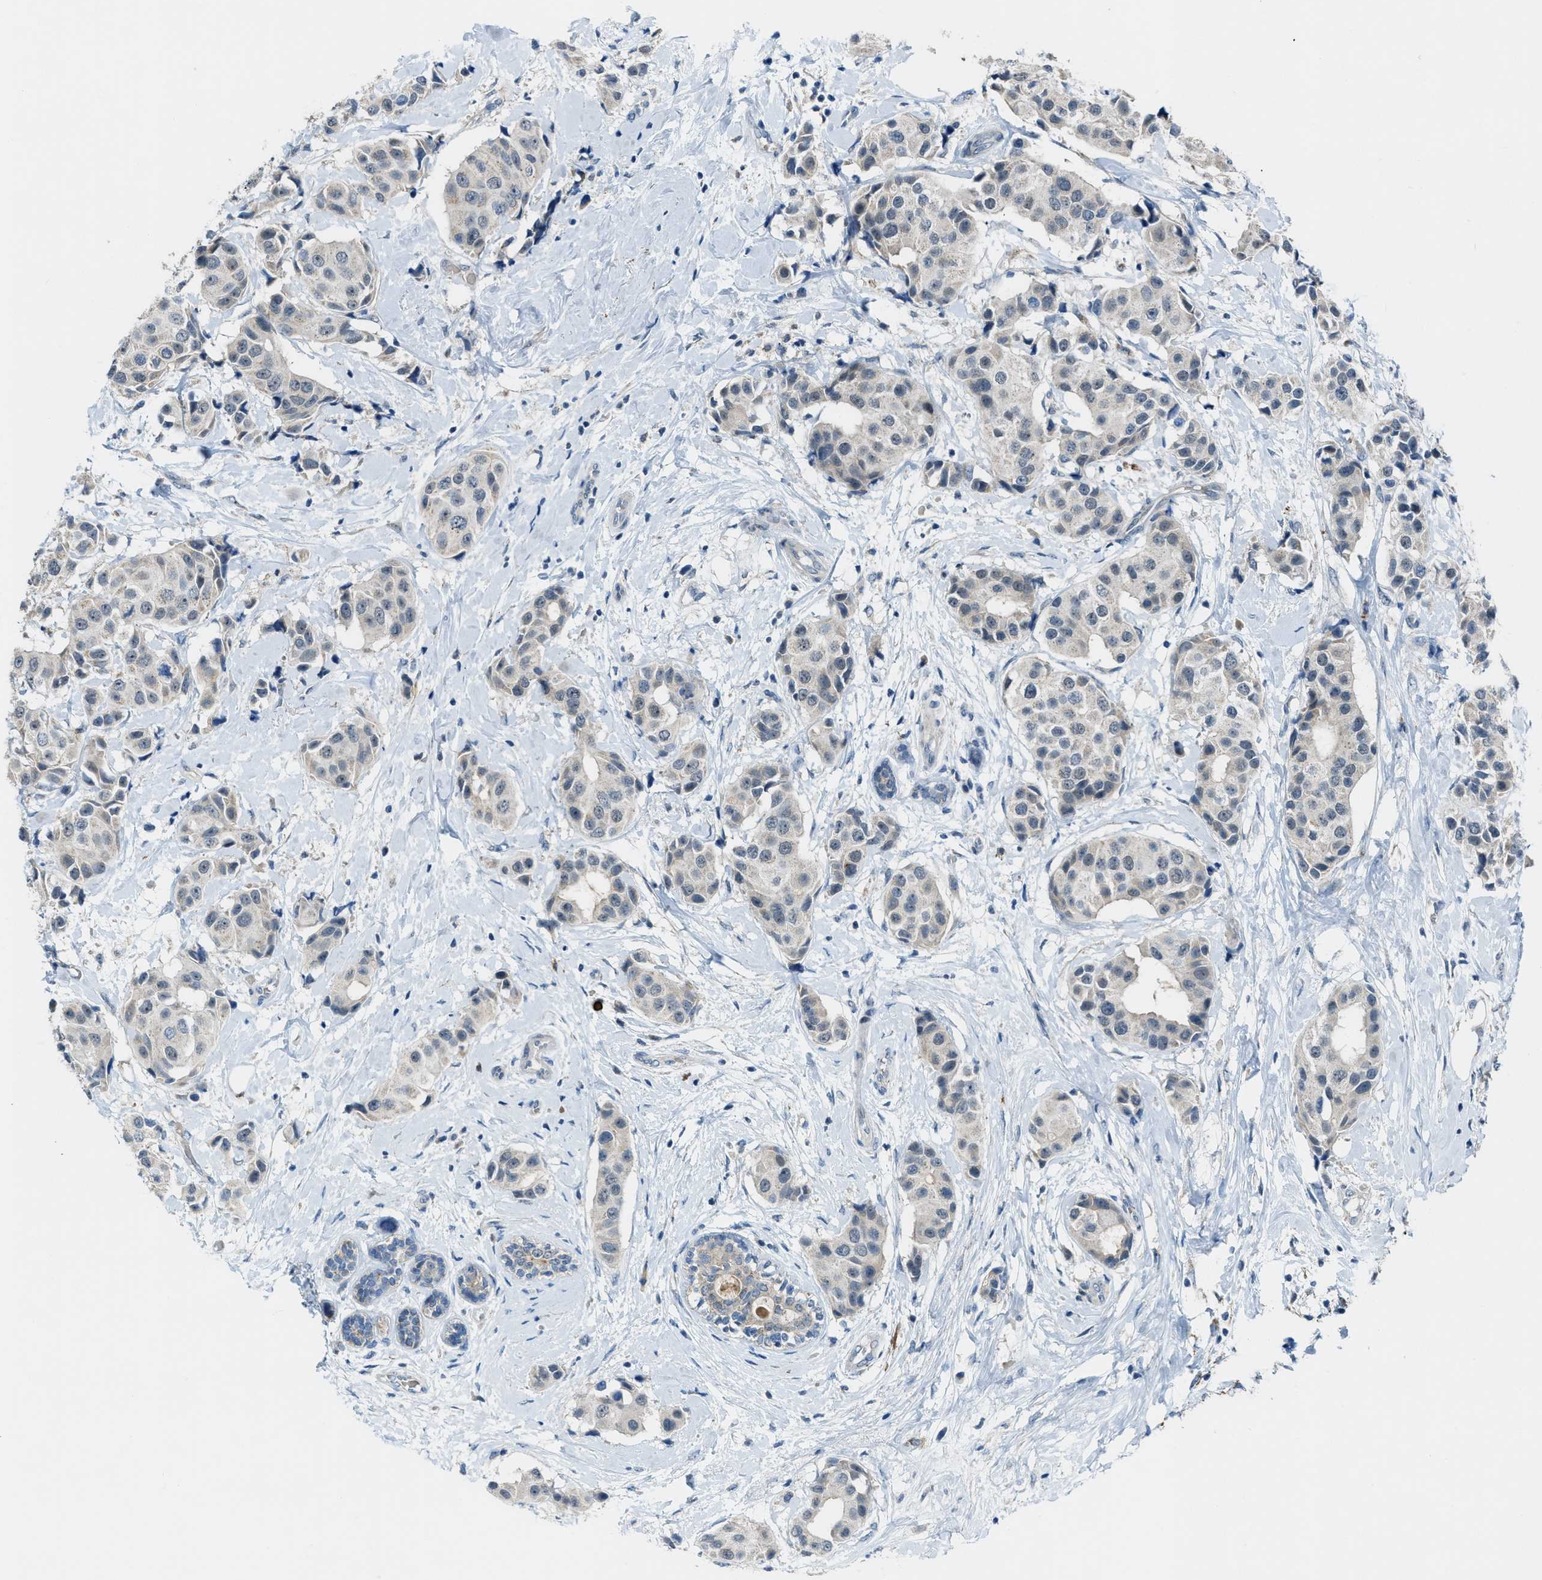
{"staining": {"intensity": "weak", "quantity": "<25%", "location": "cytoplasmic/membranous"}, "tissue": "breast cancer", "cell_type": "Tumor cells", "image_type": "cancer", "snomed": [{"axis": "morphology", "description": "Normal tissue, NOS"}, {"axis": "morphology", "description": "Duct carcinoma"}, {"axis": "topography", "description": "Breast"}], "caption": "Tumor cells are negative for protein expression in human breast cancer (infiltrating ductal carcinoma).", "gene": "CDON", "patient": {"sex": "female", "age": 39}}